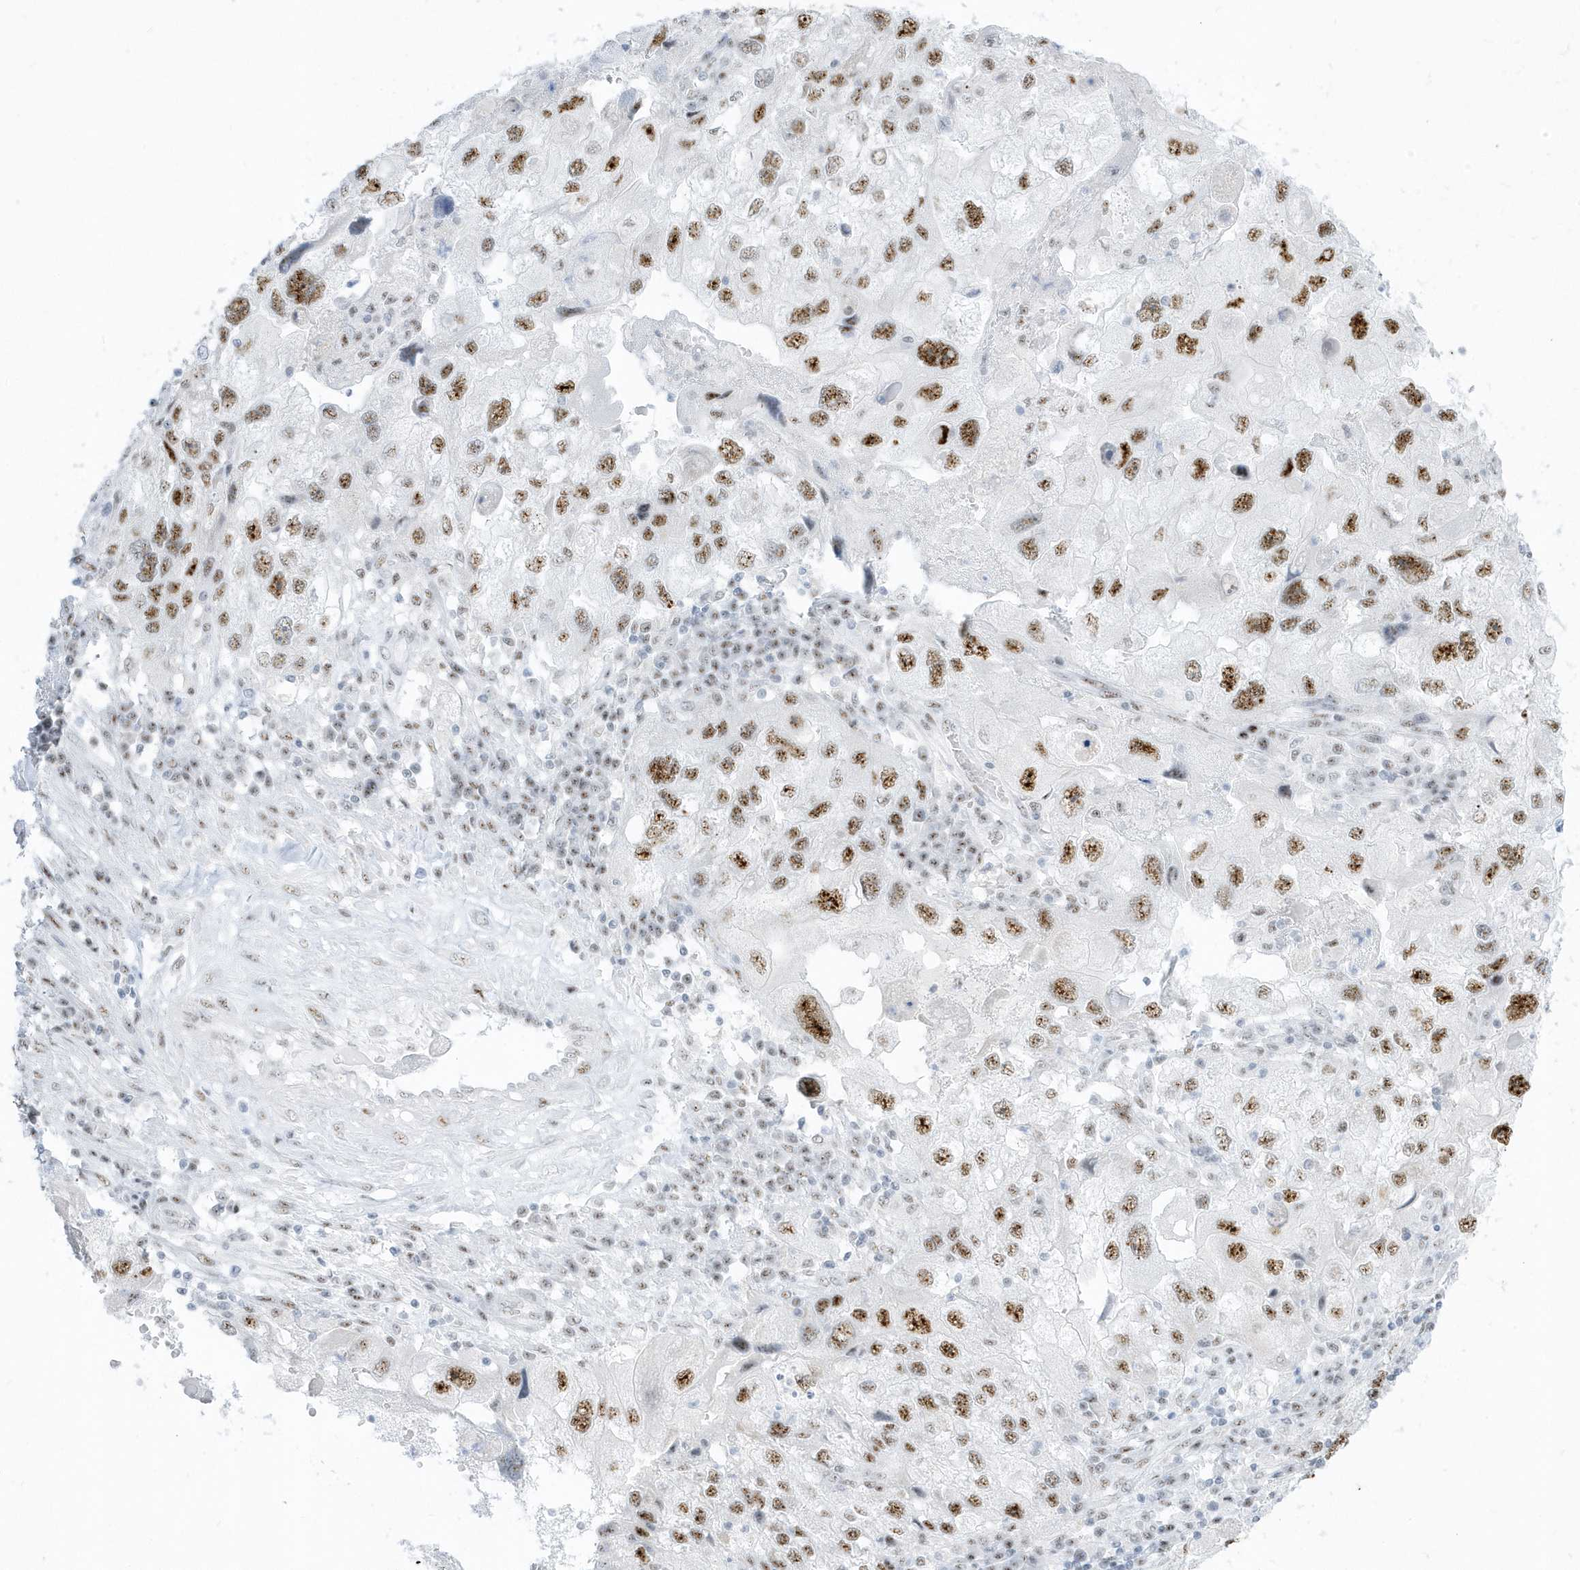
{"staining": {"intensity": "moderate", "quantity": ">75%", "location": "nuclear"}, "tissue": "endometrial cancer", "cell_type": "Tumor cells", "image_type": "cancer", "snomed": [{"axis": "morphology", "description": "Adenocarcinoma, NOS"}, {"axis": "topography", "description": "Endometrium"}], "caption": "Immunohistochemistry (IHC) histopathology image of human adenocarcinoma (endometrial) stained for a protein (brown), which reveals medium levels of moderate nuclear positivity in approximately >75% of tumor cells.", "gene": "PLEKHN1", "patient": {"sex": "female", "age": 49}}